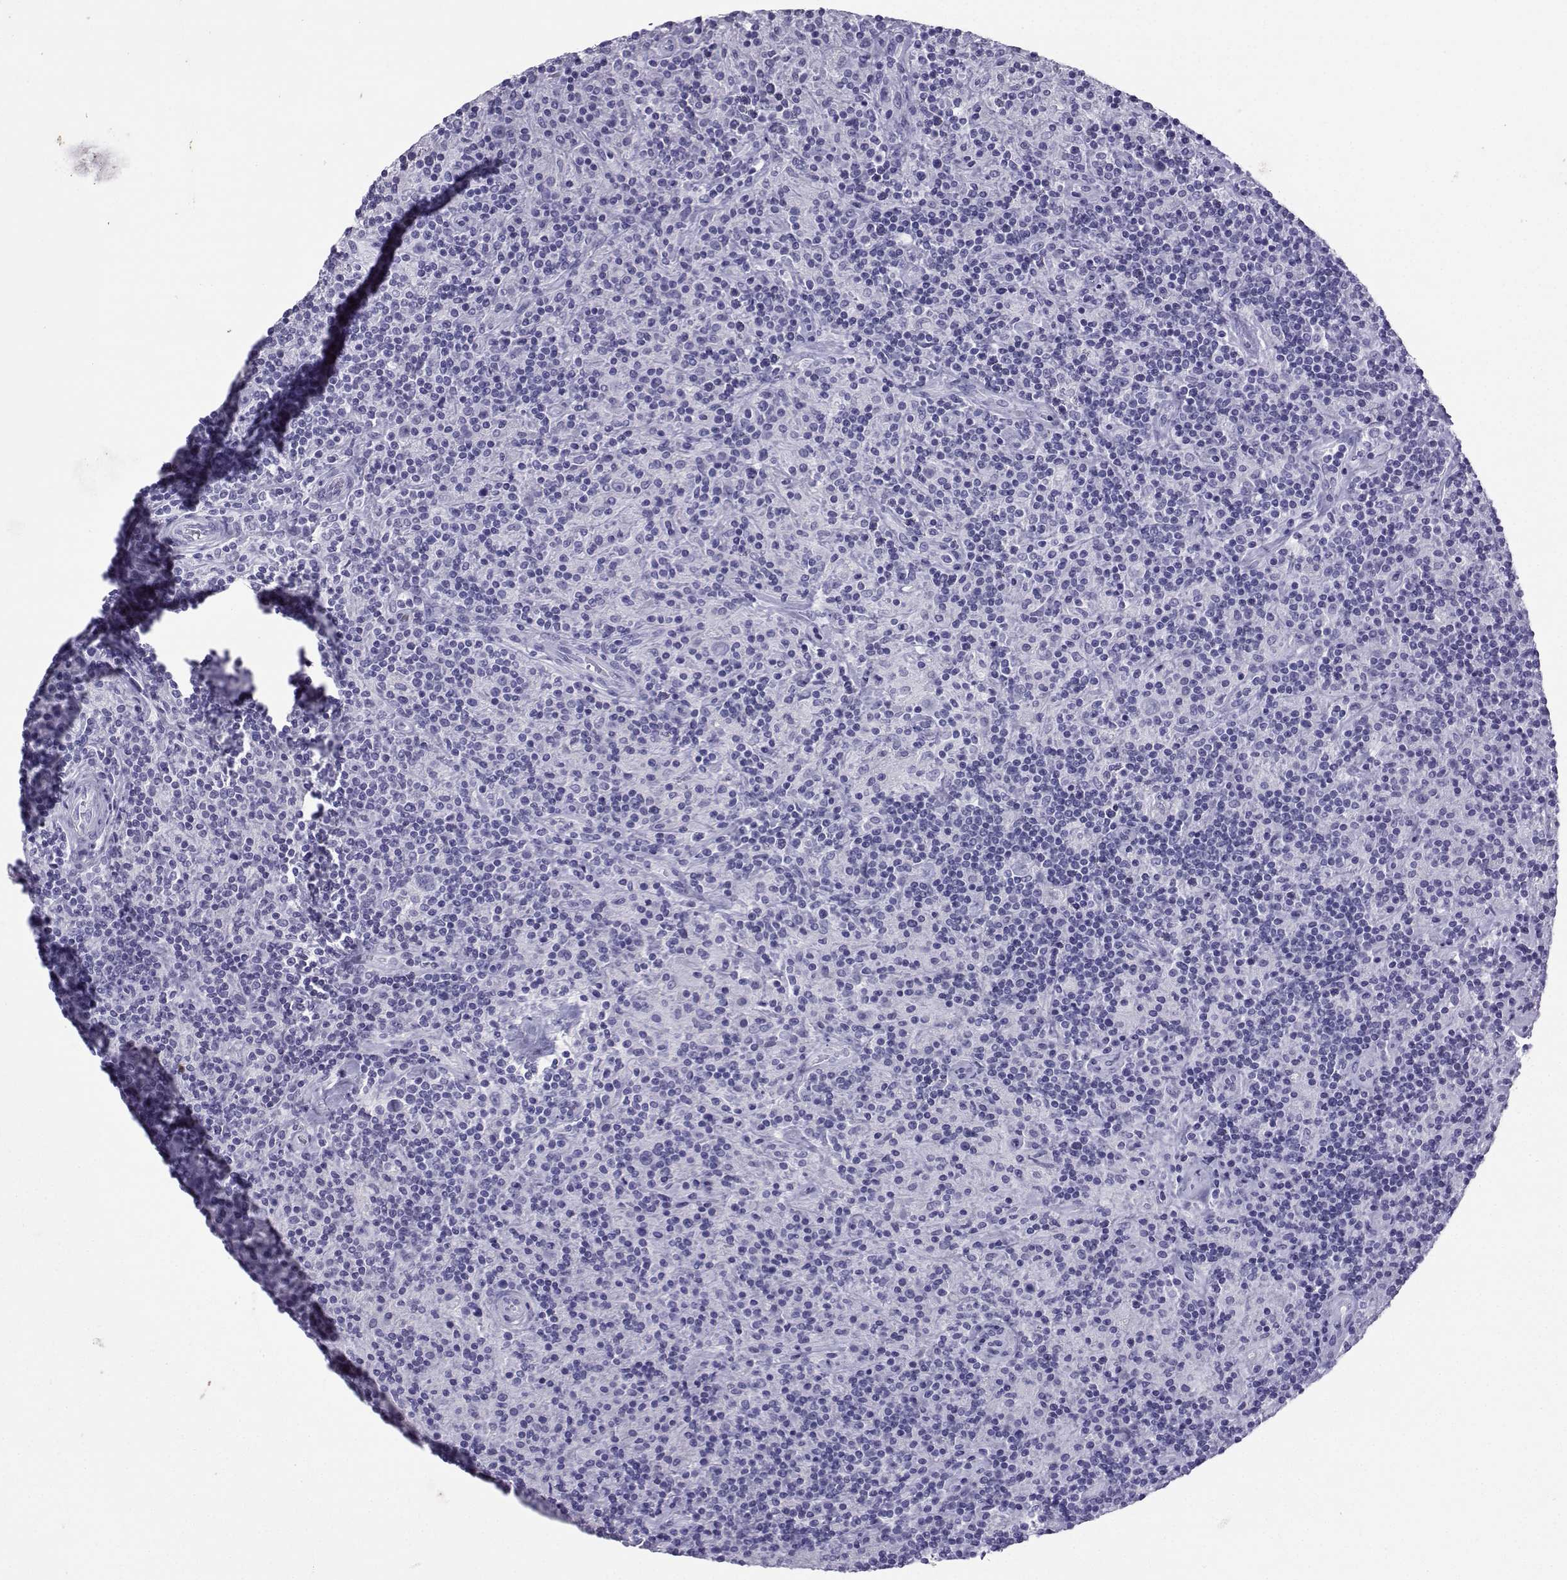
{"staining": {"intensity": "negative", "quantity": "none", "location": "none"}, "tissue": "lymphoma", "cell_type": "Tumor cells", "image_type": "cancer", "snomed": [{"axis": "morphology", "description": "Hodgkin's disease, NOS"}, {"axis": "topography", "description": "Lymph node"}], "caption": "Immunohistochemical staining of human Hodgkin's disease displays no significant positivity in tumor cells.", "gene": "LORICRIN", "patient": {"sex": "male", "age": 70}}